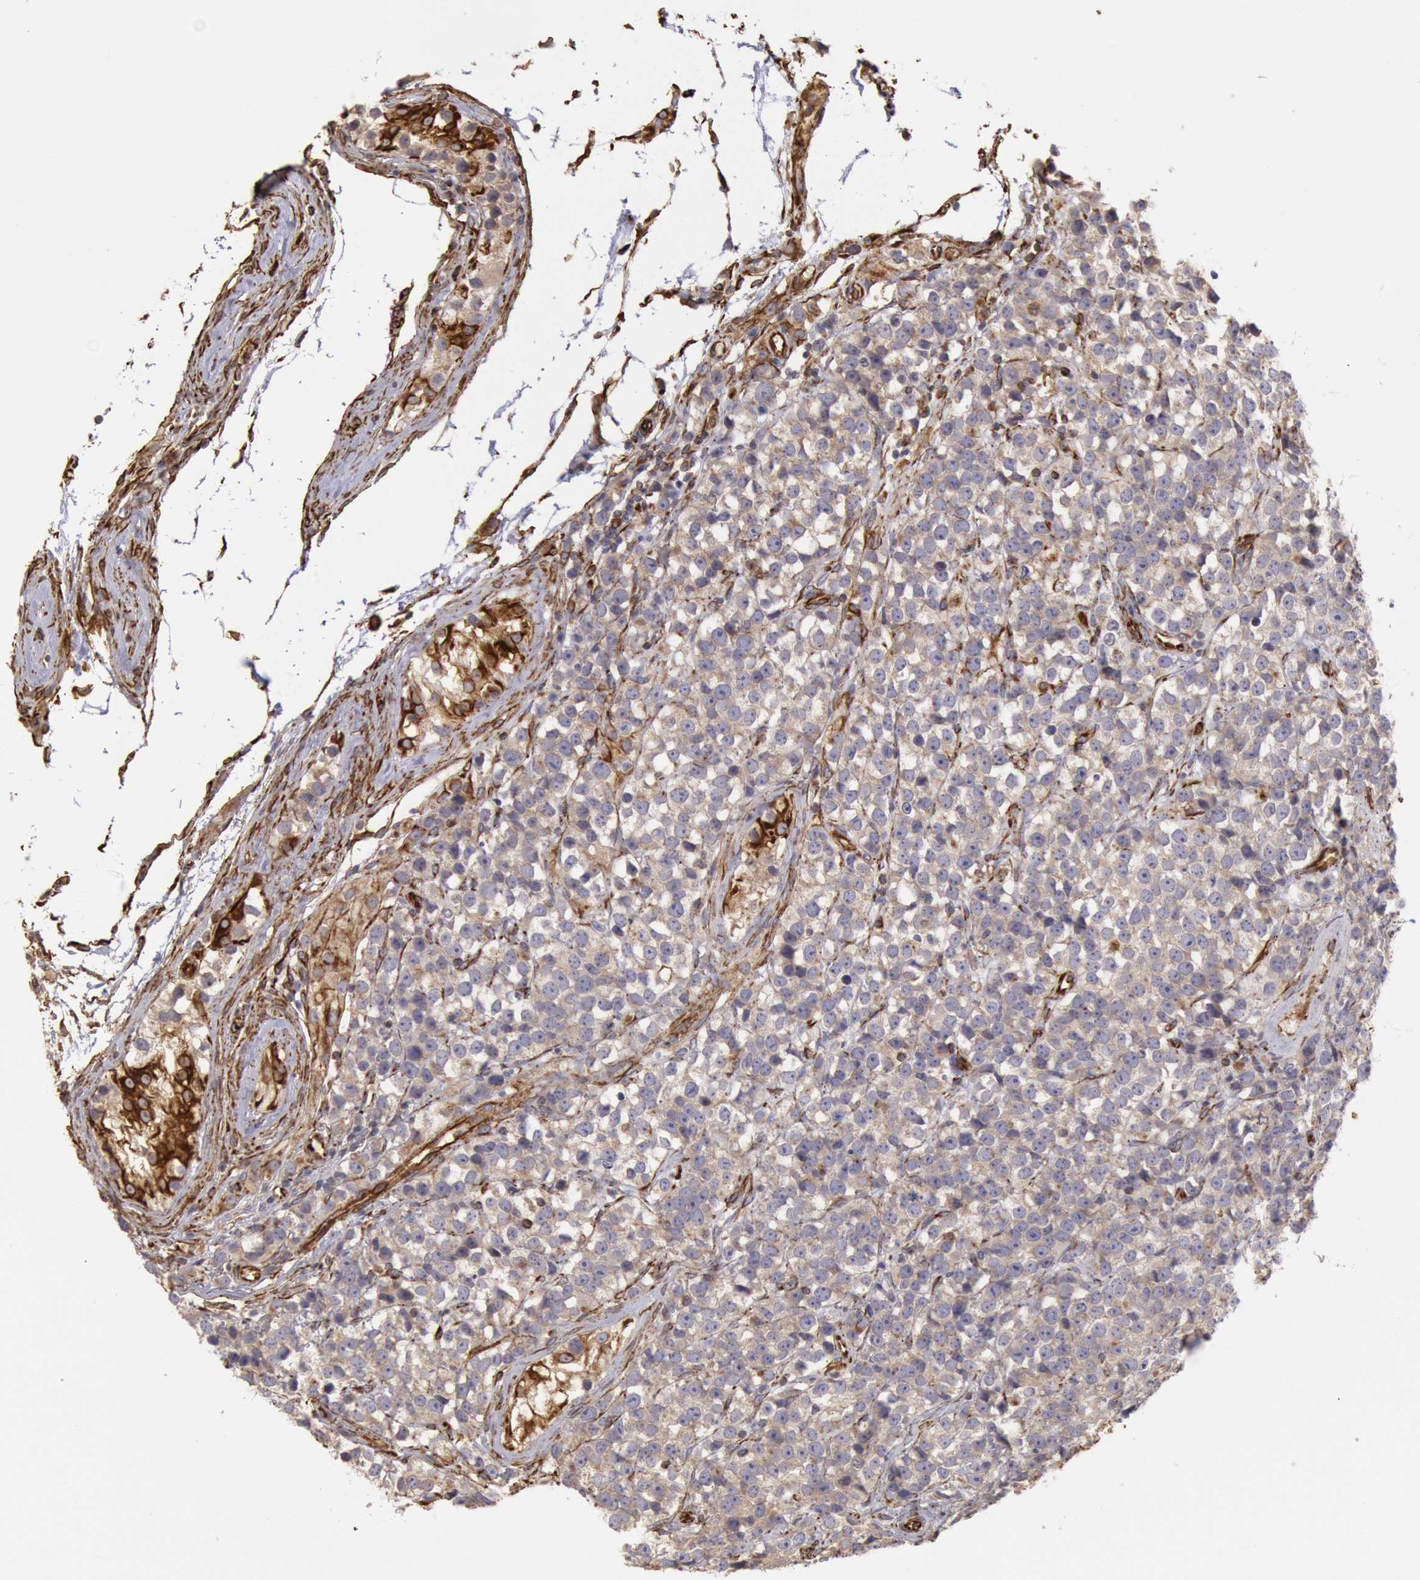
{"staining": {"intensity": "weak", "quantity": "25%-75%", "location": "cytoplasmic/membranous"}, "tissue": "testis cancer", "cell_type": "Tumor cells", "image_type": "cancer", "snomed": [{"axis": "morphology", "description": "Seminoma, NOS"}, {"axis": "topography", "description": "Testis"}], "caption": "Tumor cells display low levels of weak cytoplasmic/membranous expression in about 25%-75% of cells in seminoma (testis).", "gene": "RNF139", "patient": {"sex": "male", "age": 25}}